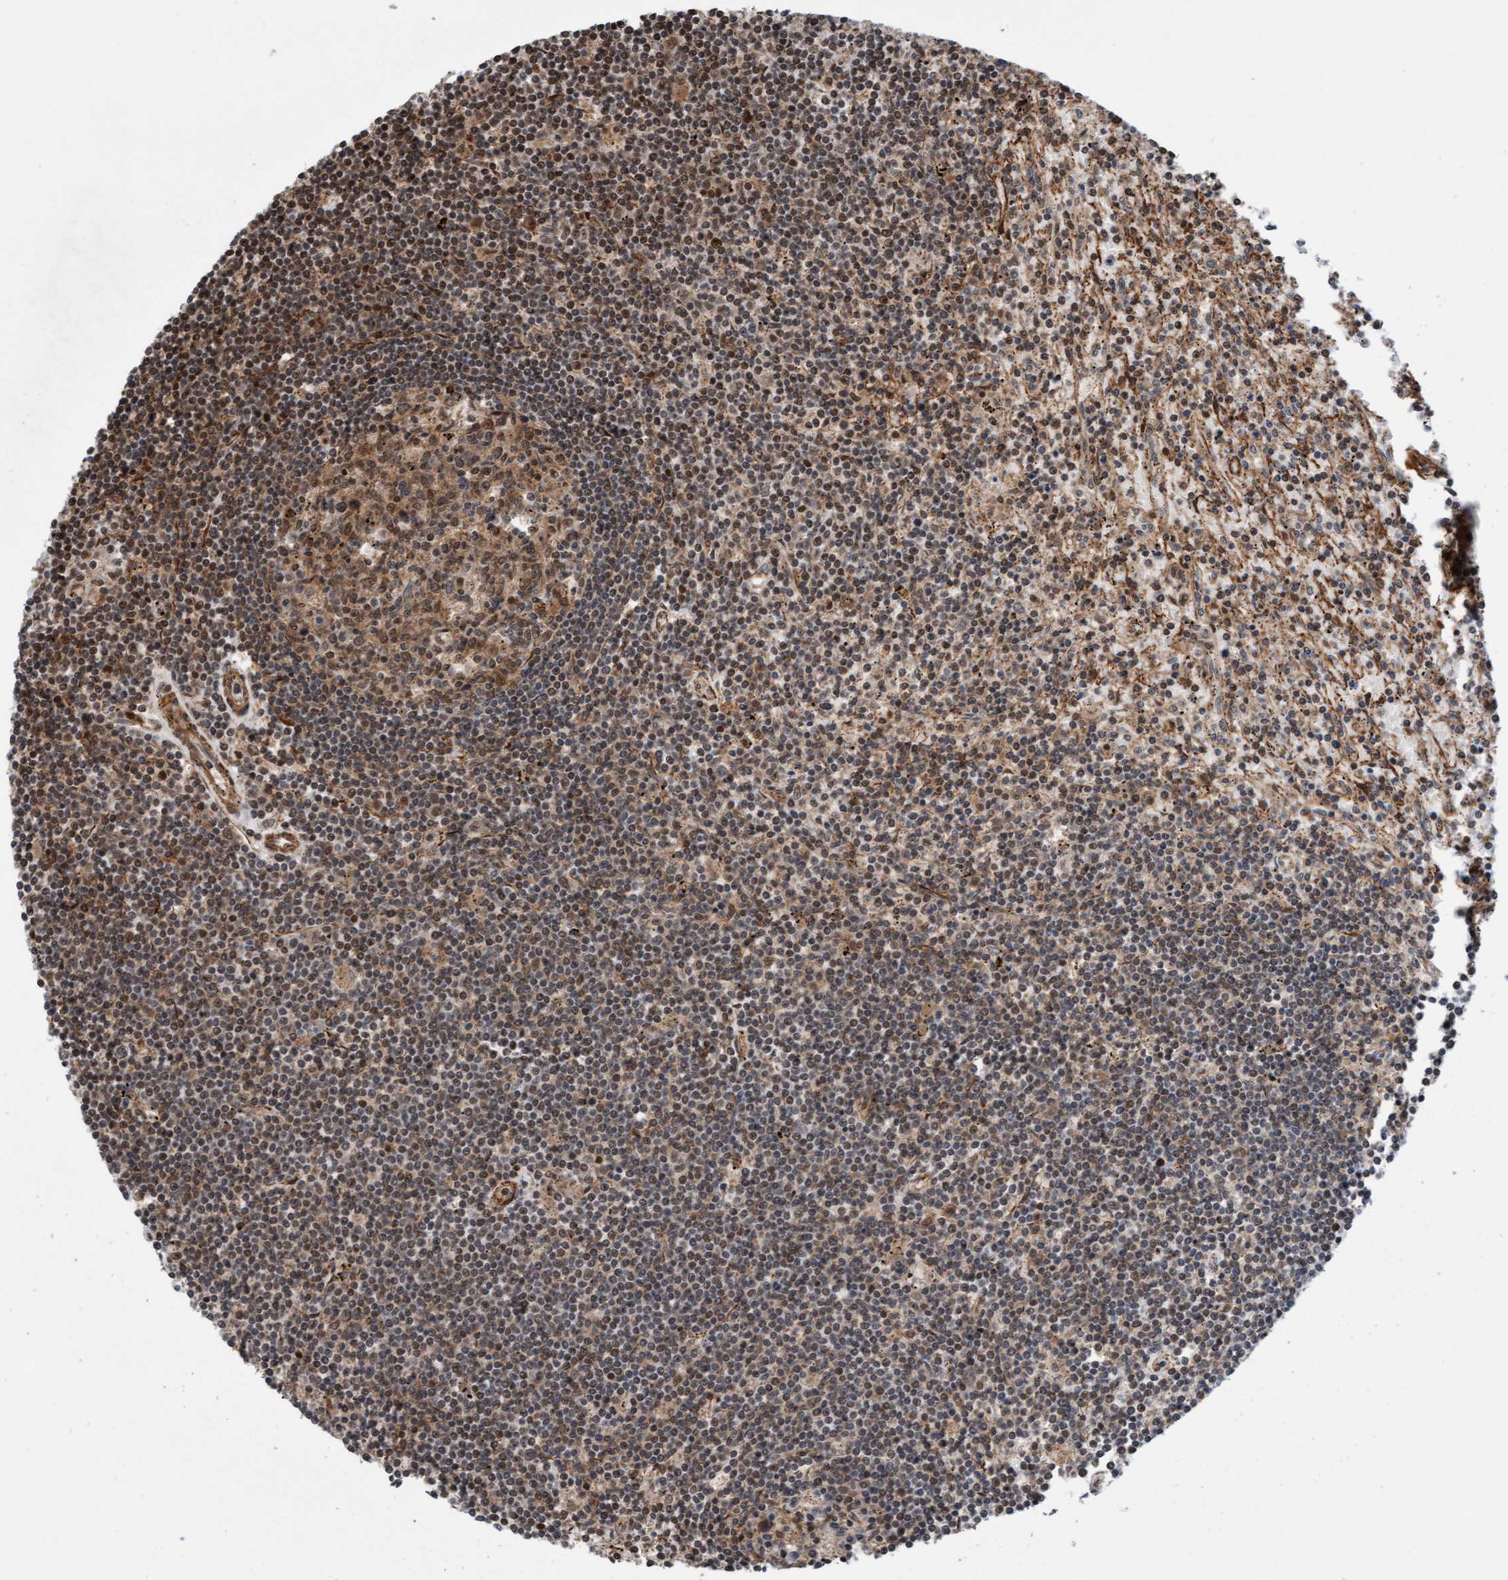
{"staining": {"intensity": "moderate", "quantity": "25%-75%", "location": "cytoplasmic/membranous,nuclear"}, "tissue": "lymphoma", "cell_type": "Tumor cells", "image_type": "cancer", "snomed": [{"axis": "morphology", "description": "Malignant lymphoma, non-Hodgkin's type, Low grade"}, {"axis": "topography", "description": "Spleen"}], "caption": "A brown stain labels moderate cytoplasmic/membranous and nuclear staining of a protein in lymphoma tumor cells. Using DAB (brown) and hematoxylin (blue) stains, captured at high magnification using brightfield microscopy.", "gene": "STXBP4", "patient": {"sex": "male", "age": 76}}